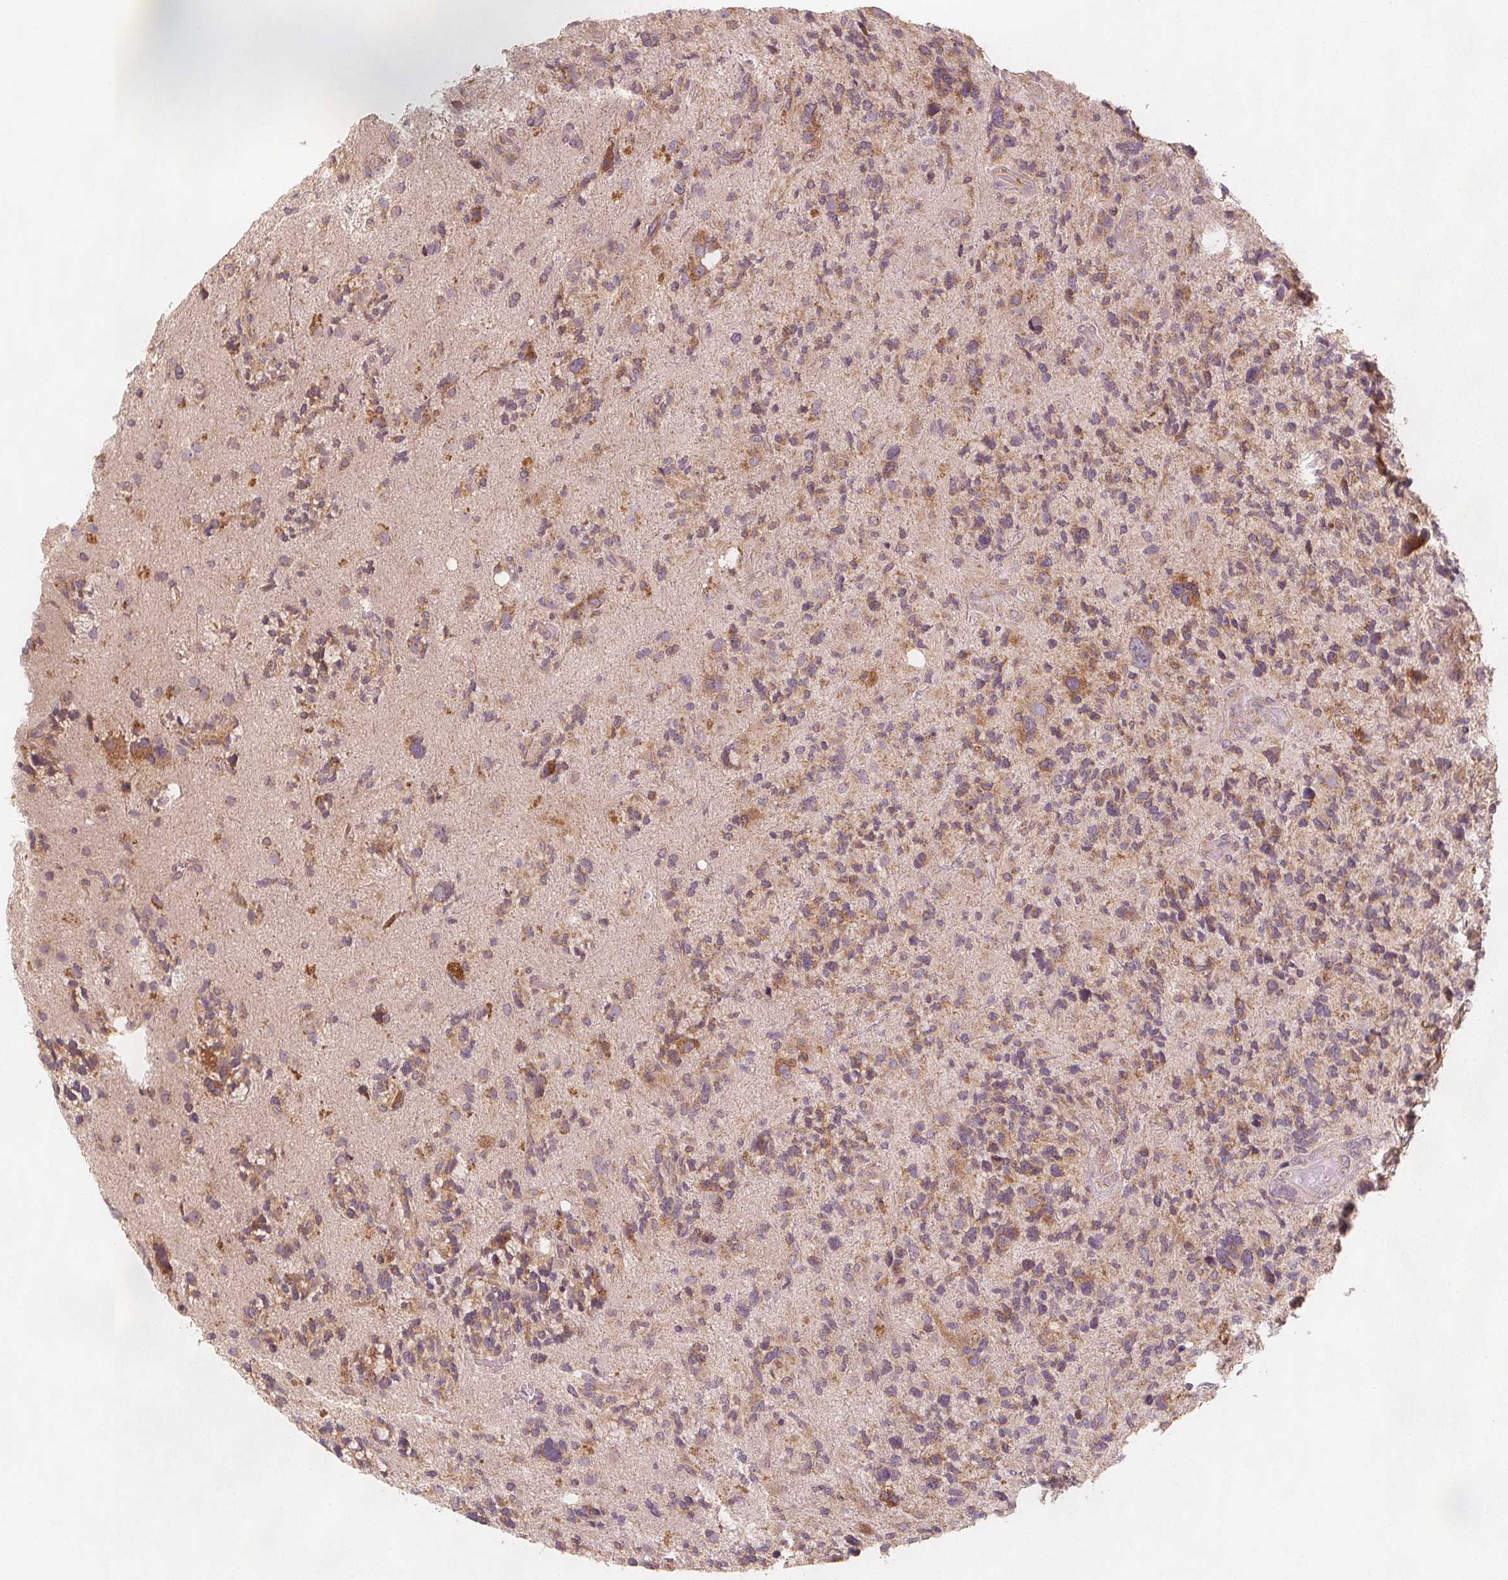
{"staining": {"intensity": "weak", "quantity": "25%-75%", "location": "cytoplasmic/membranous"}, "tissue": "glioma", "cell_type": "Tumor cells", "image_type": "cancer", "snomed": [{"axis": "morphology", "description": "Glioma, malignant, High grade"}, {"axis": "topography", "description": "Brain"}], "caption": "Glioma stained for a protein (brown) reveals weak cytoplasmic/membranous positive positivity in approximately 25%-75% of tumor cells.", "gene": "NCSTN", "patient": {"sex": "female", "age": 71}}